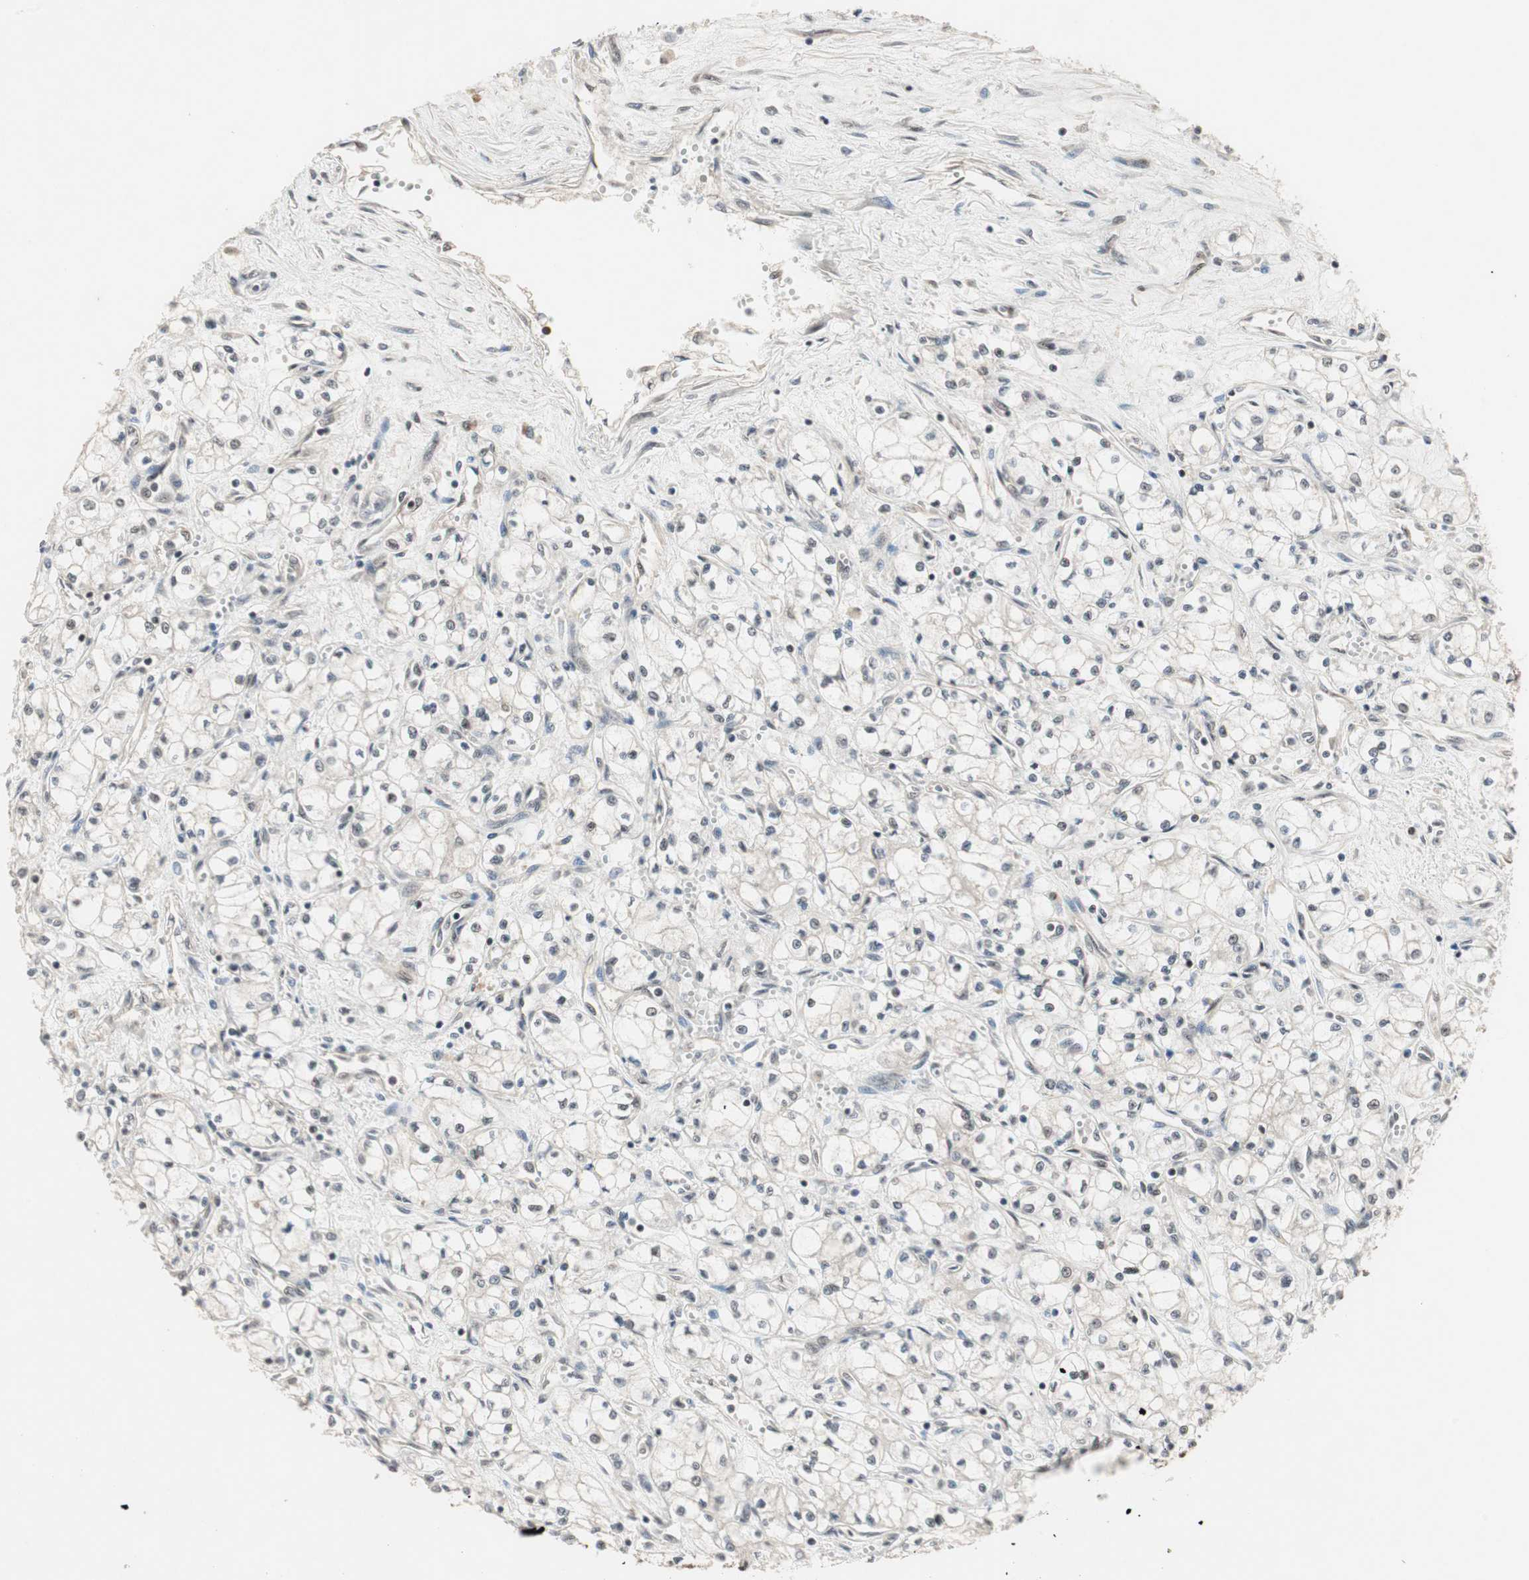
{"staining": {"intensity": "weak", "quantity": "<25%", "location": "nuclear"}, "tissue": "renal cancer", "cell_type": "Tumor cells", "image_type": "cancer", "snomed": [{"axis": "morphology", "description": "Normal tissue, NOS"}, {"axis": "morphology", "description": "Adenocarcinoma, NOS"}, {"axis": "topography", "description": "Kidney"}], "caption": "Photomicrograph shows no protein positivity in tumor cells of renal cancer (adenocarcinoma) tissue. The staining is performed using DAB (3,3'-diaminobenzidine) brown chromogen with nuclei counter-stained in using hematoxylin.", "gene": "CSNK2B", "patient": {"sex": "male", "age": 59}}